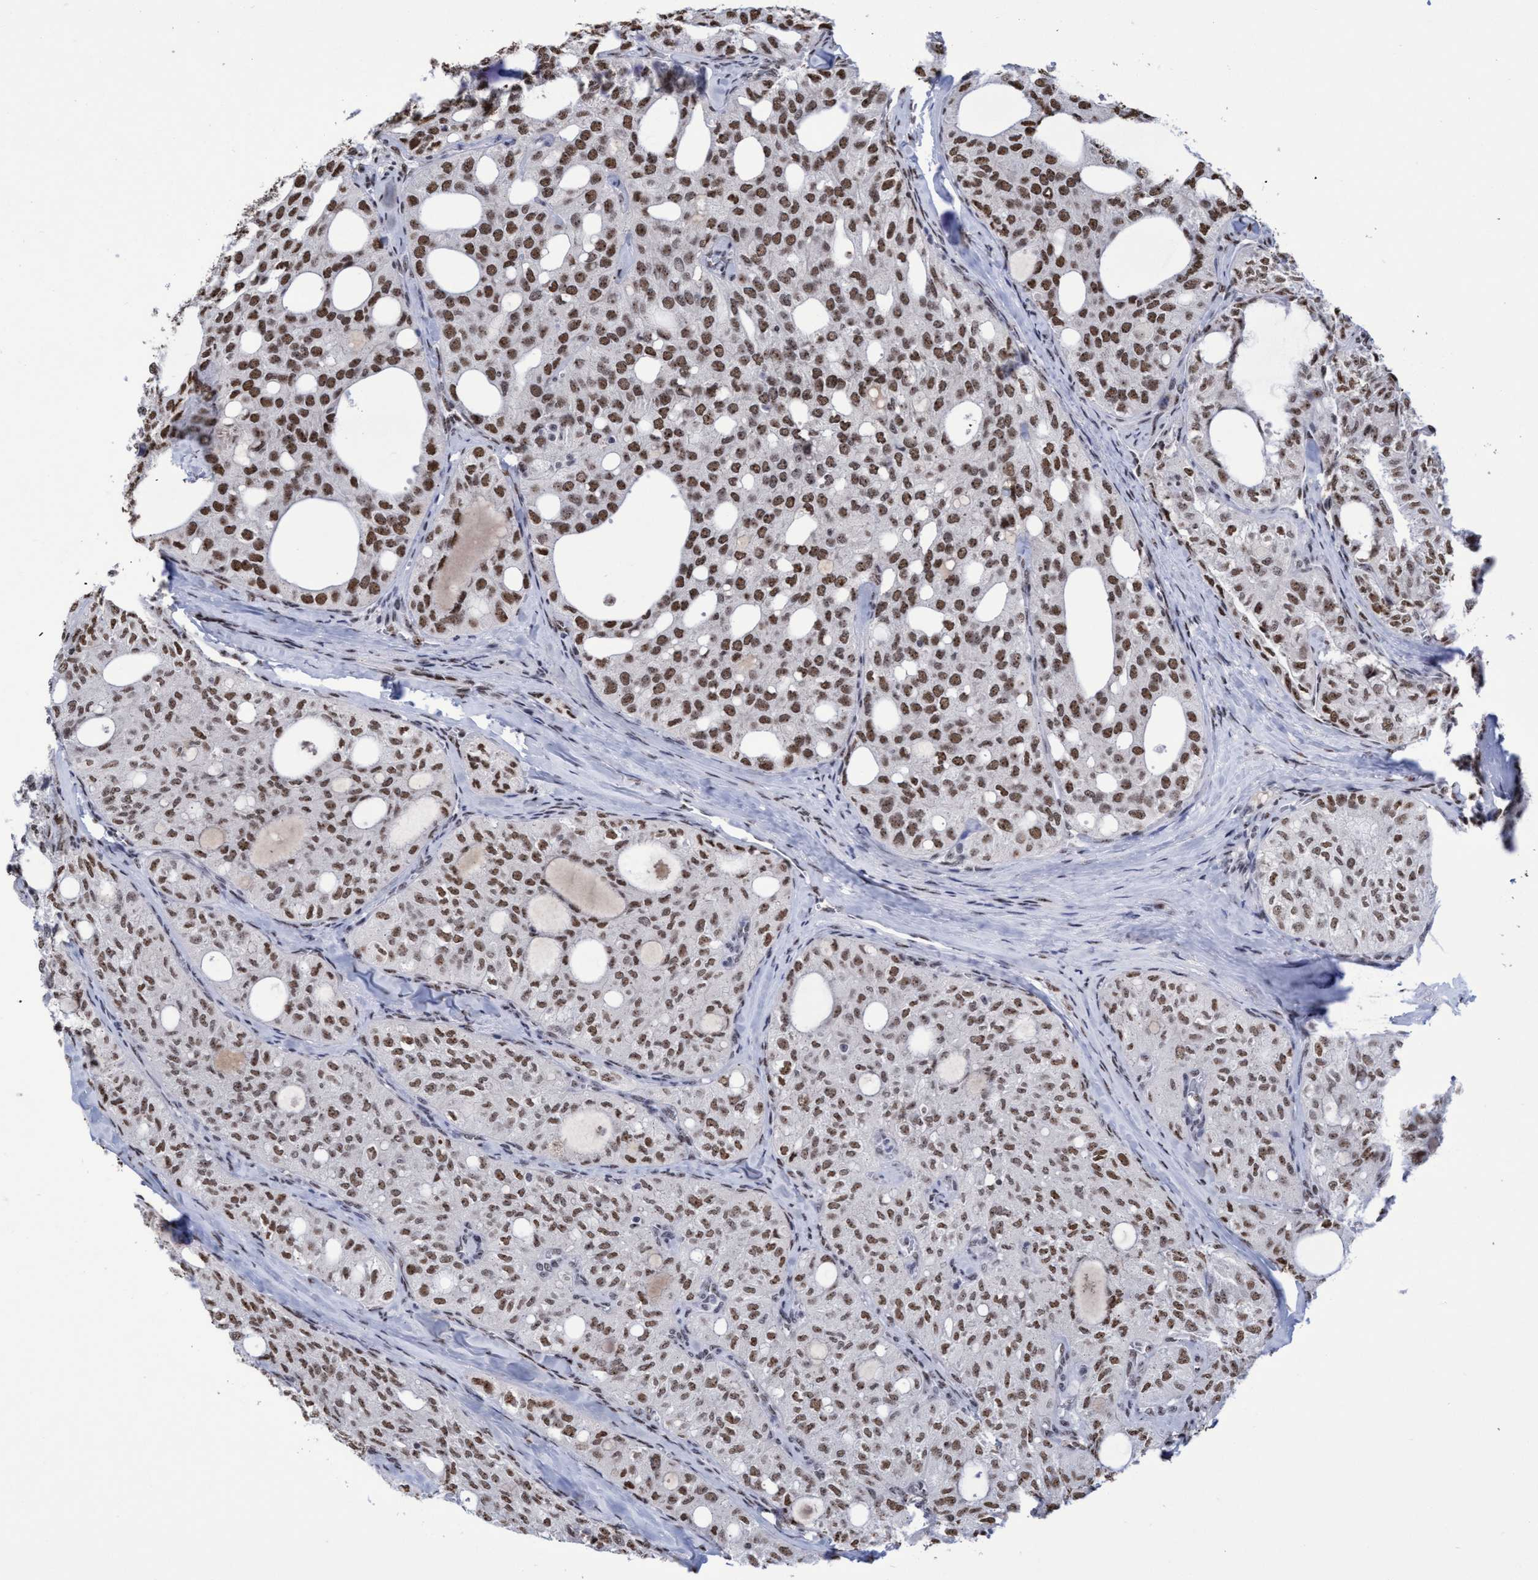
{"staining": {"intensity": "moderate", "quantity": ">75%", "location": "nuclear"}, "tissue": "thyroid cancer", "cell_type": "Tumor cells", "image_type": "cancer", "snomed": [{"axis": "morphology", "description": "Follicular adenoma carcinoma, NOS"}, {"axis": "topography", "description": "Thyroid gland"}], "caption": "A high-resolution photomicrograph shows immunohistochemistry staining of thyroid cancer (follicular adenoma carcinoma), which reveals moderate nuclear positivity in approximately >75% of tumor cells.", "gene": "EFCAB10", "patient": {"sex": "male", "age": 75}}